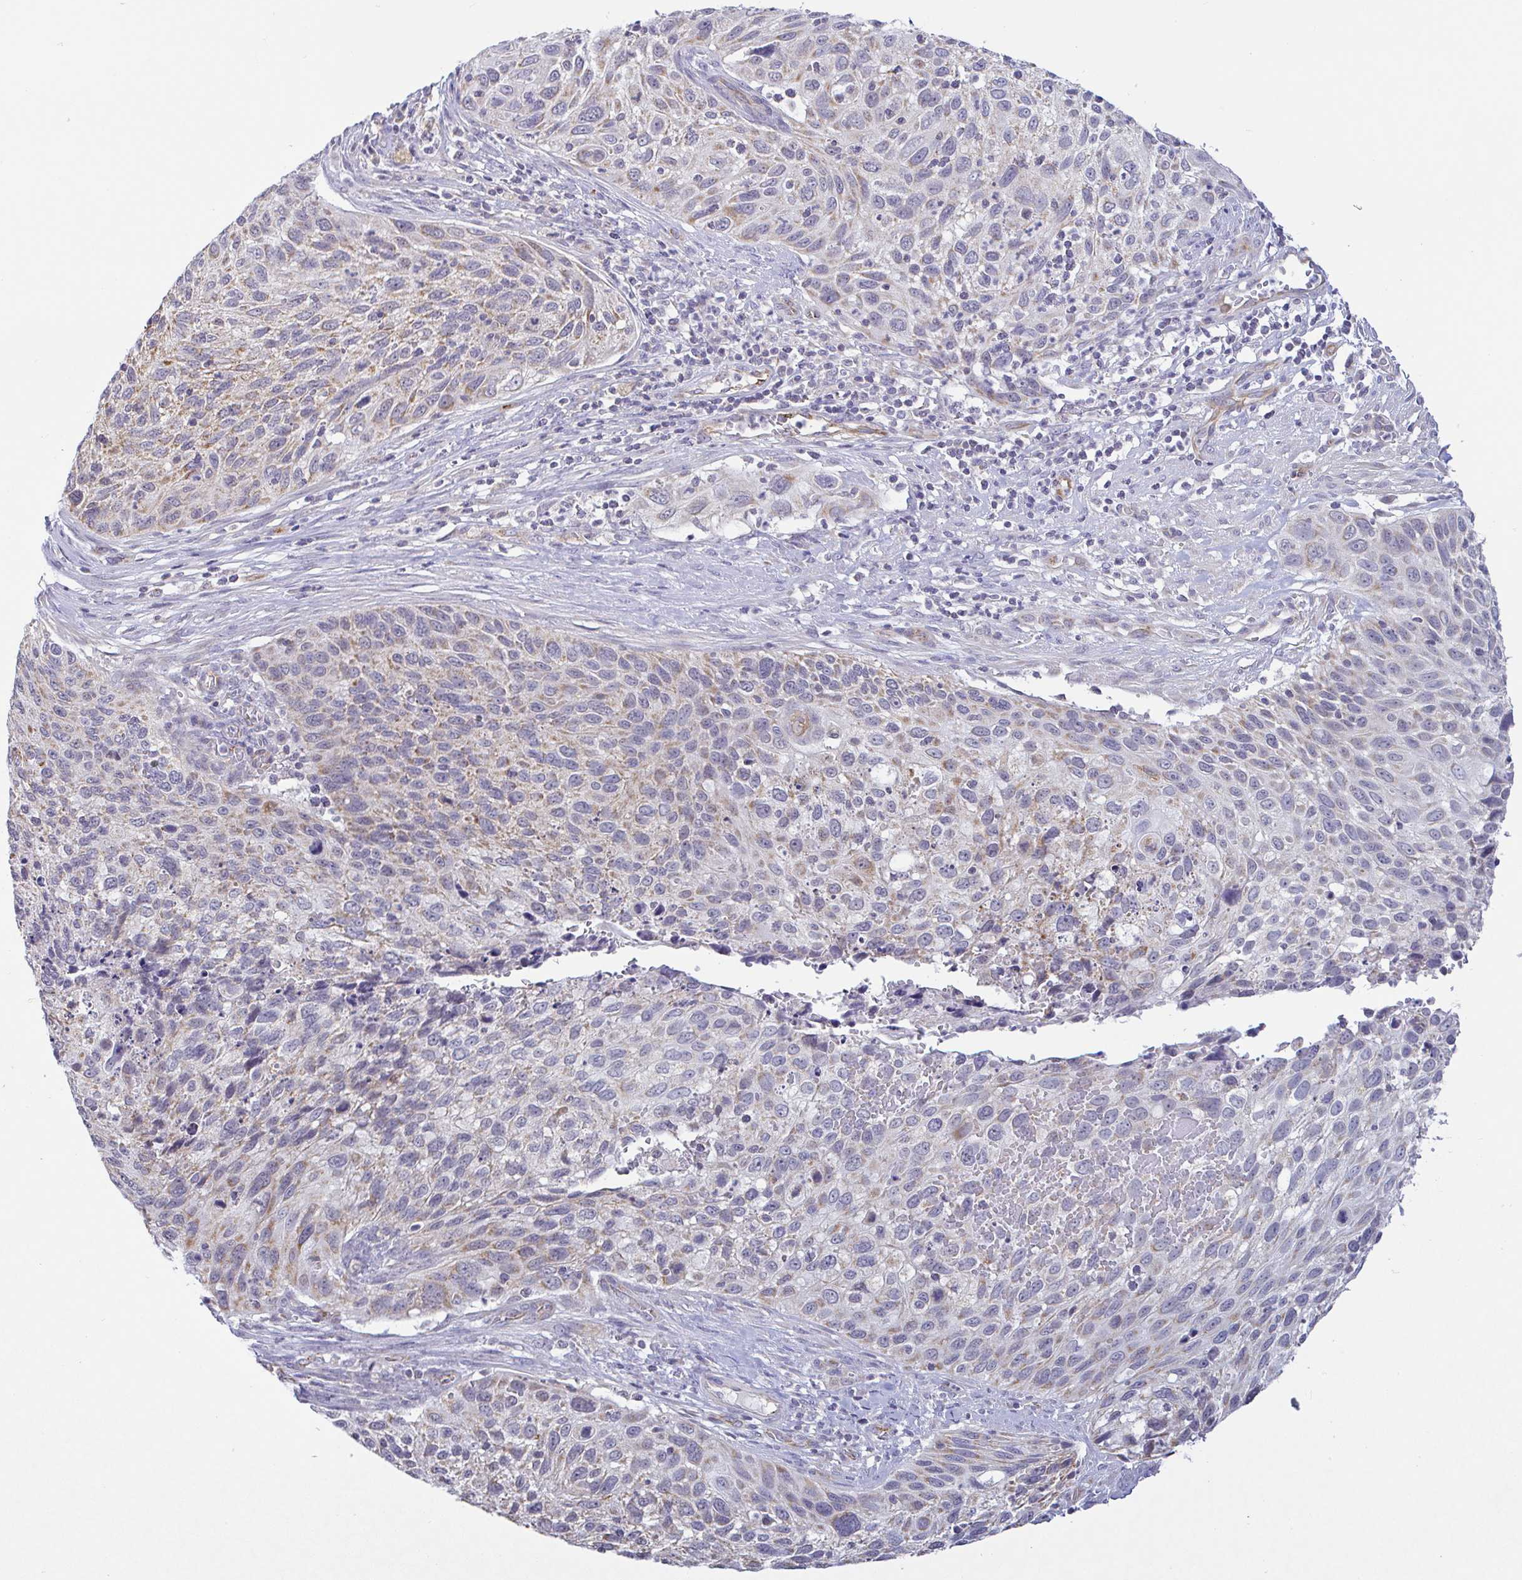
{"staining": {"intensity": "weak", "quantity": "<25%", "location": "cytoplasmic/membranous"}, "tissue": "cervical cancer", "cell_type": "Tumor cells", "image_type": "cancer", "snomed": [{"axis": "morphology", "description": "Squamous cell carcinoma, NOS"}, {"axis": "topography", "description": "Cervix"}], "caption": "Micrograph shows no significant protein expression in tumor cells of cervical cancer.", "gene": "PLCD4", "patient": {"sex": "female", "age": 70}}